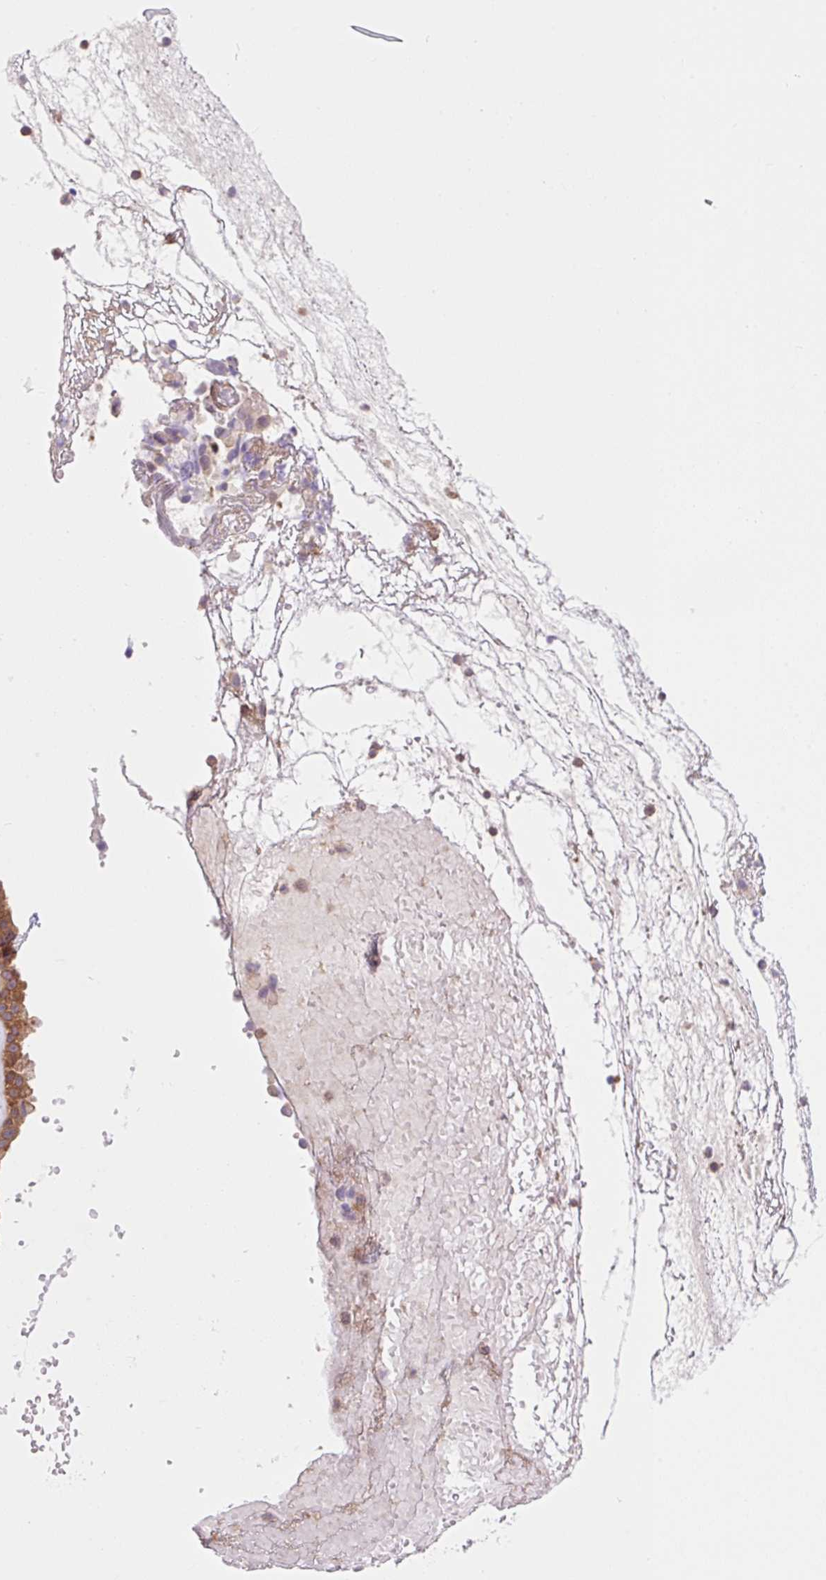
{"staining": {"intensity": "moderate", "quantity": ">75%", "location": "cytoplasmic/membranous"}, "tissue": "nasopharynx", "cell_type": "Respiratory epithelial cells", "image_type": "normal", "snomed": [{"axis": "morphology", "description": "Normal tissue, NOS"}, {"axis": "morphology", "description": "Inflammation, NOS"}, {"axis": "topography", "description": "Nasopharynx"}], "caption": "High-power microscopy captured an IHC histopathology image of benign nasopharynx, revealing moderate cytoplasmic/membranous expression in approximately >75% of respiratory epithelial cells. (Stains: DAB (3,3'-diaminobenzidine) in brown, nuclei in blue, Microscopy: brightfield microscopy at high magnification).", "gene": "VPS4A", "patient": {"sex": "male", "age": 54}}